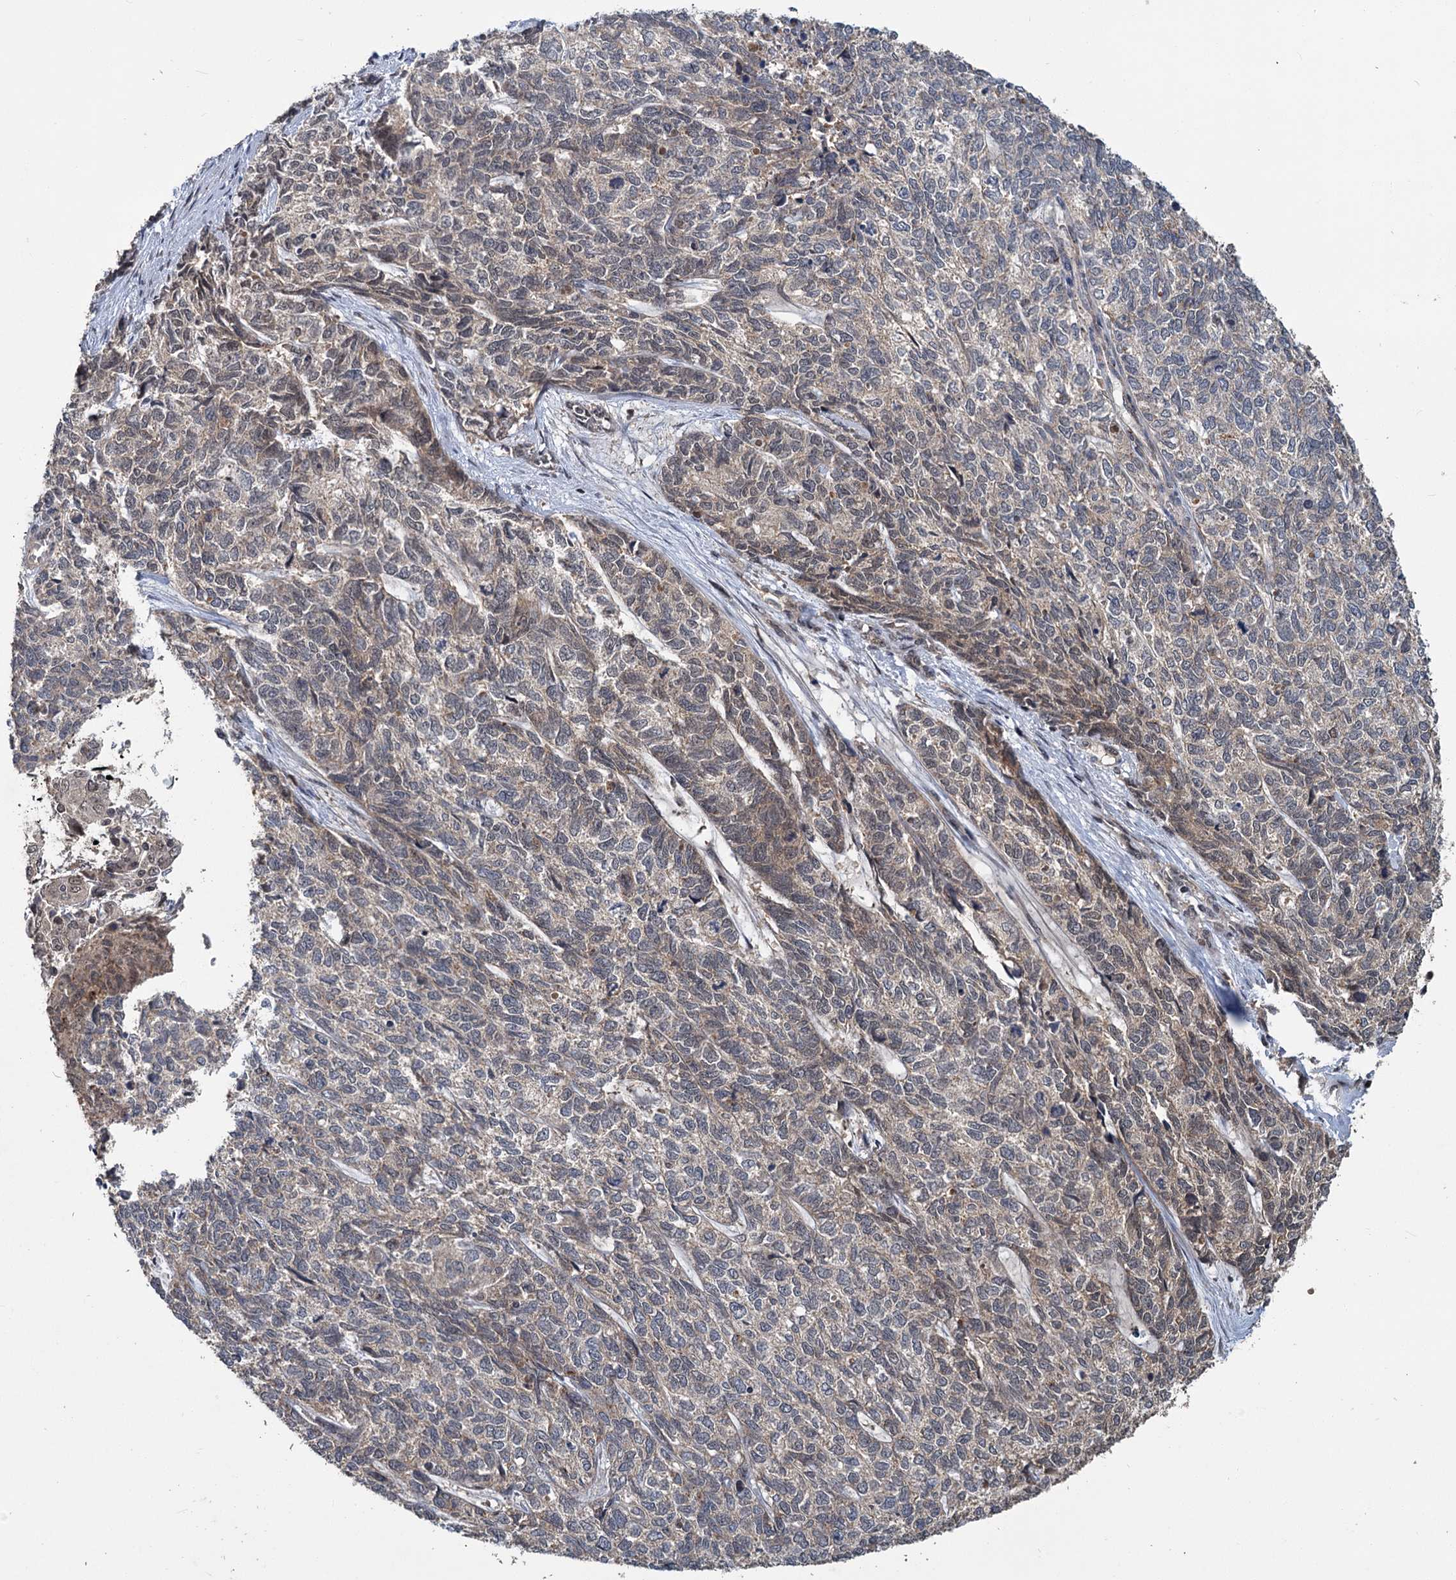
{"staining": {"intensity": "weak", "quantity": "25%-75%", "location": "cytoplasmic/membranous,nuclear"}, "tissue": "cervical cancer", "cell_type": "Tumor cells", "image_type": "cancer", "snomed": [{"axis": "morphology", "description": "Squamous cell carcinoma, NOS"}, {"axis": "topography", "description": "Cervix"}], "caption": "Immunohistochemical staining of squamous cell carcinoma (cervical) demonstrates low levels of weak cytoplasmic/membranous and nuclear protein staining in about 25%-75% of tumor cells.", "gene": "KANSL2", "patient": {"sex": "female", "age": 63}}